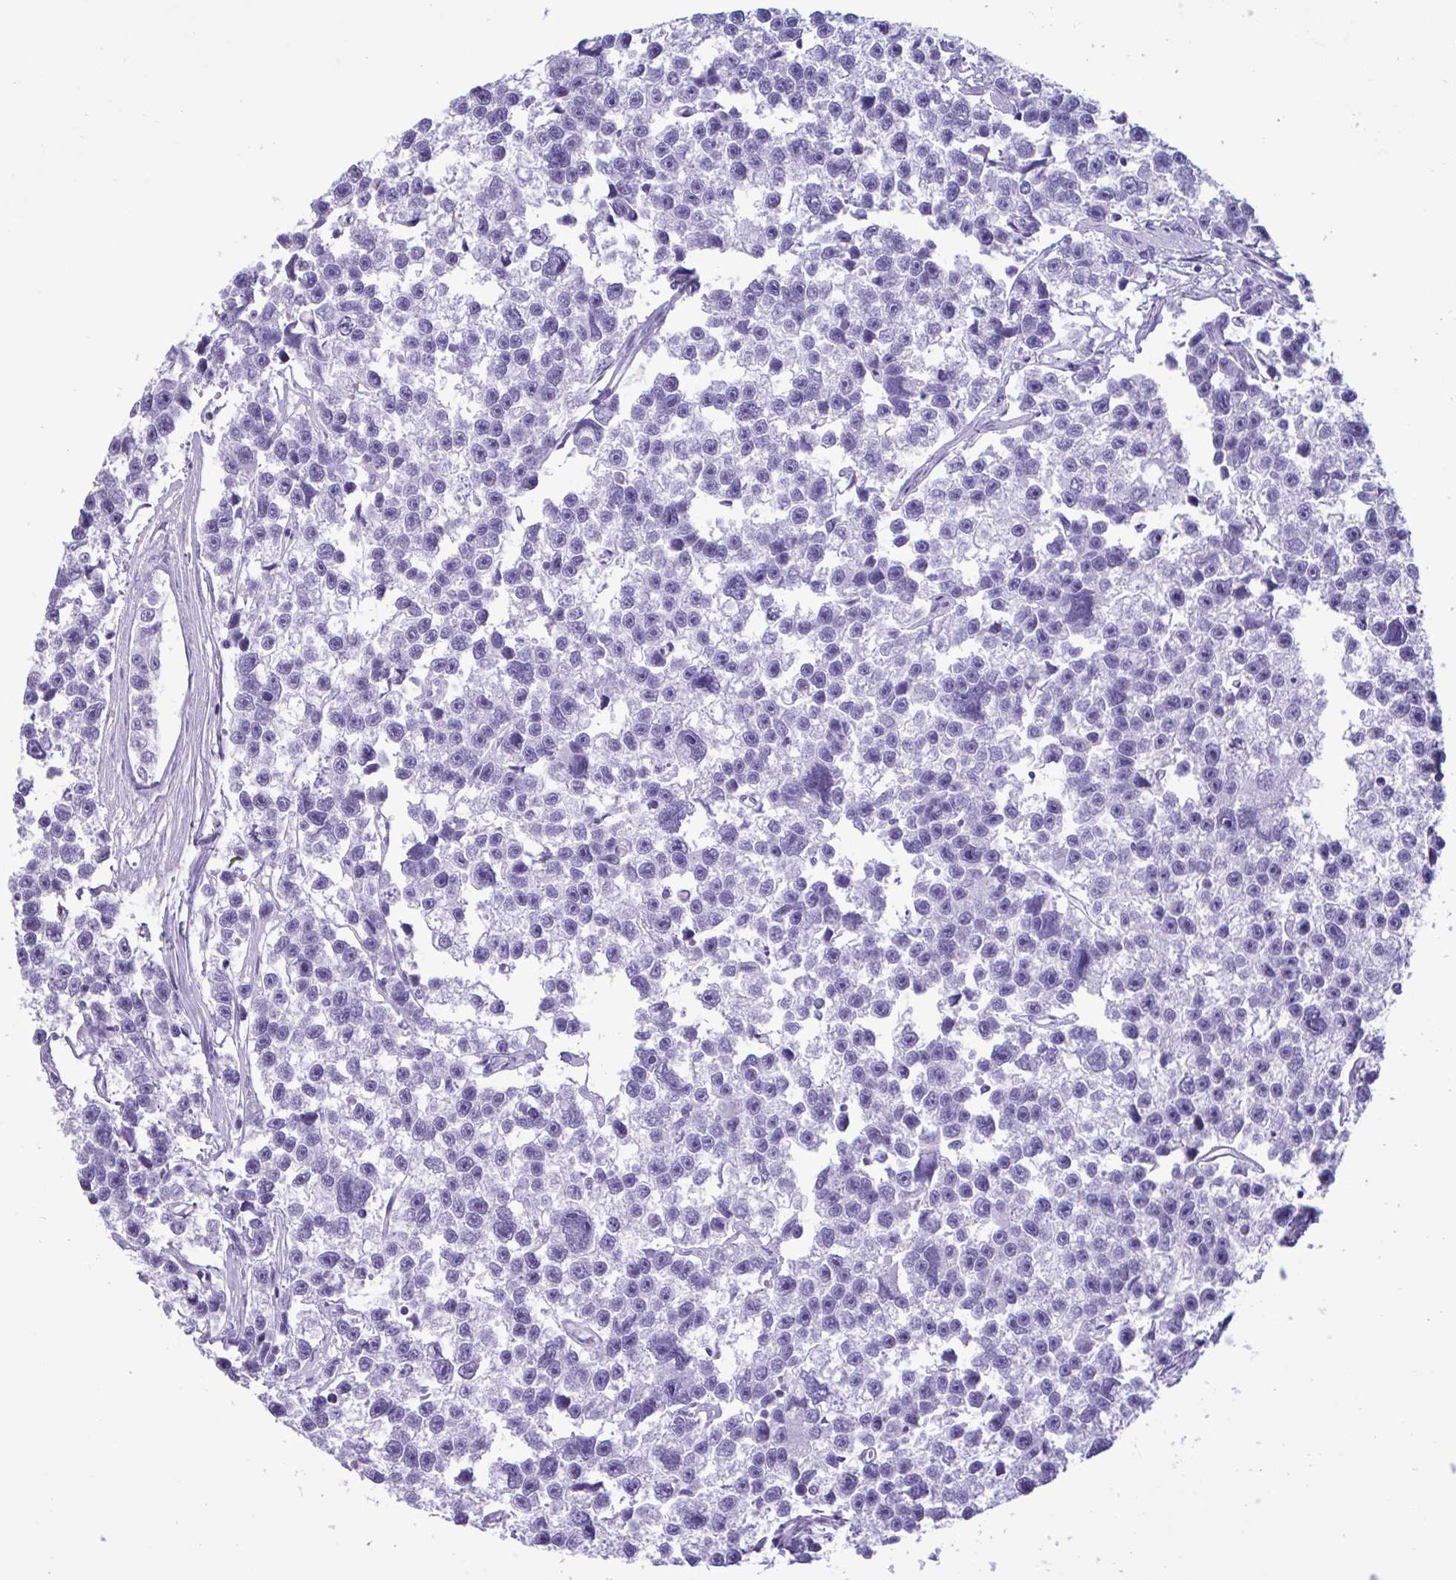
{"staining": {"intensity": "negative", "quantity": "none", "location": "none"}, "tissue": "testis cancer", "cell_type": "Tumor cells", "image_type": "cancer", "snomed": [{"axis": "morphology", "description": "Seminoma, NOS"}, {"axis": "topography", "description": "Testis"}], "caption": "This is an immunohistochemistry photomicrograph of human testis seminoma. There is no positivity in tumor cells.", "gene": "MRGPRG", "patient": {"sex": "male", "age": 26}}